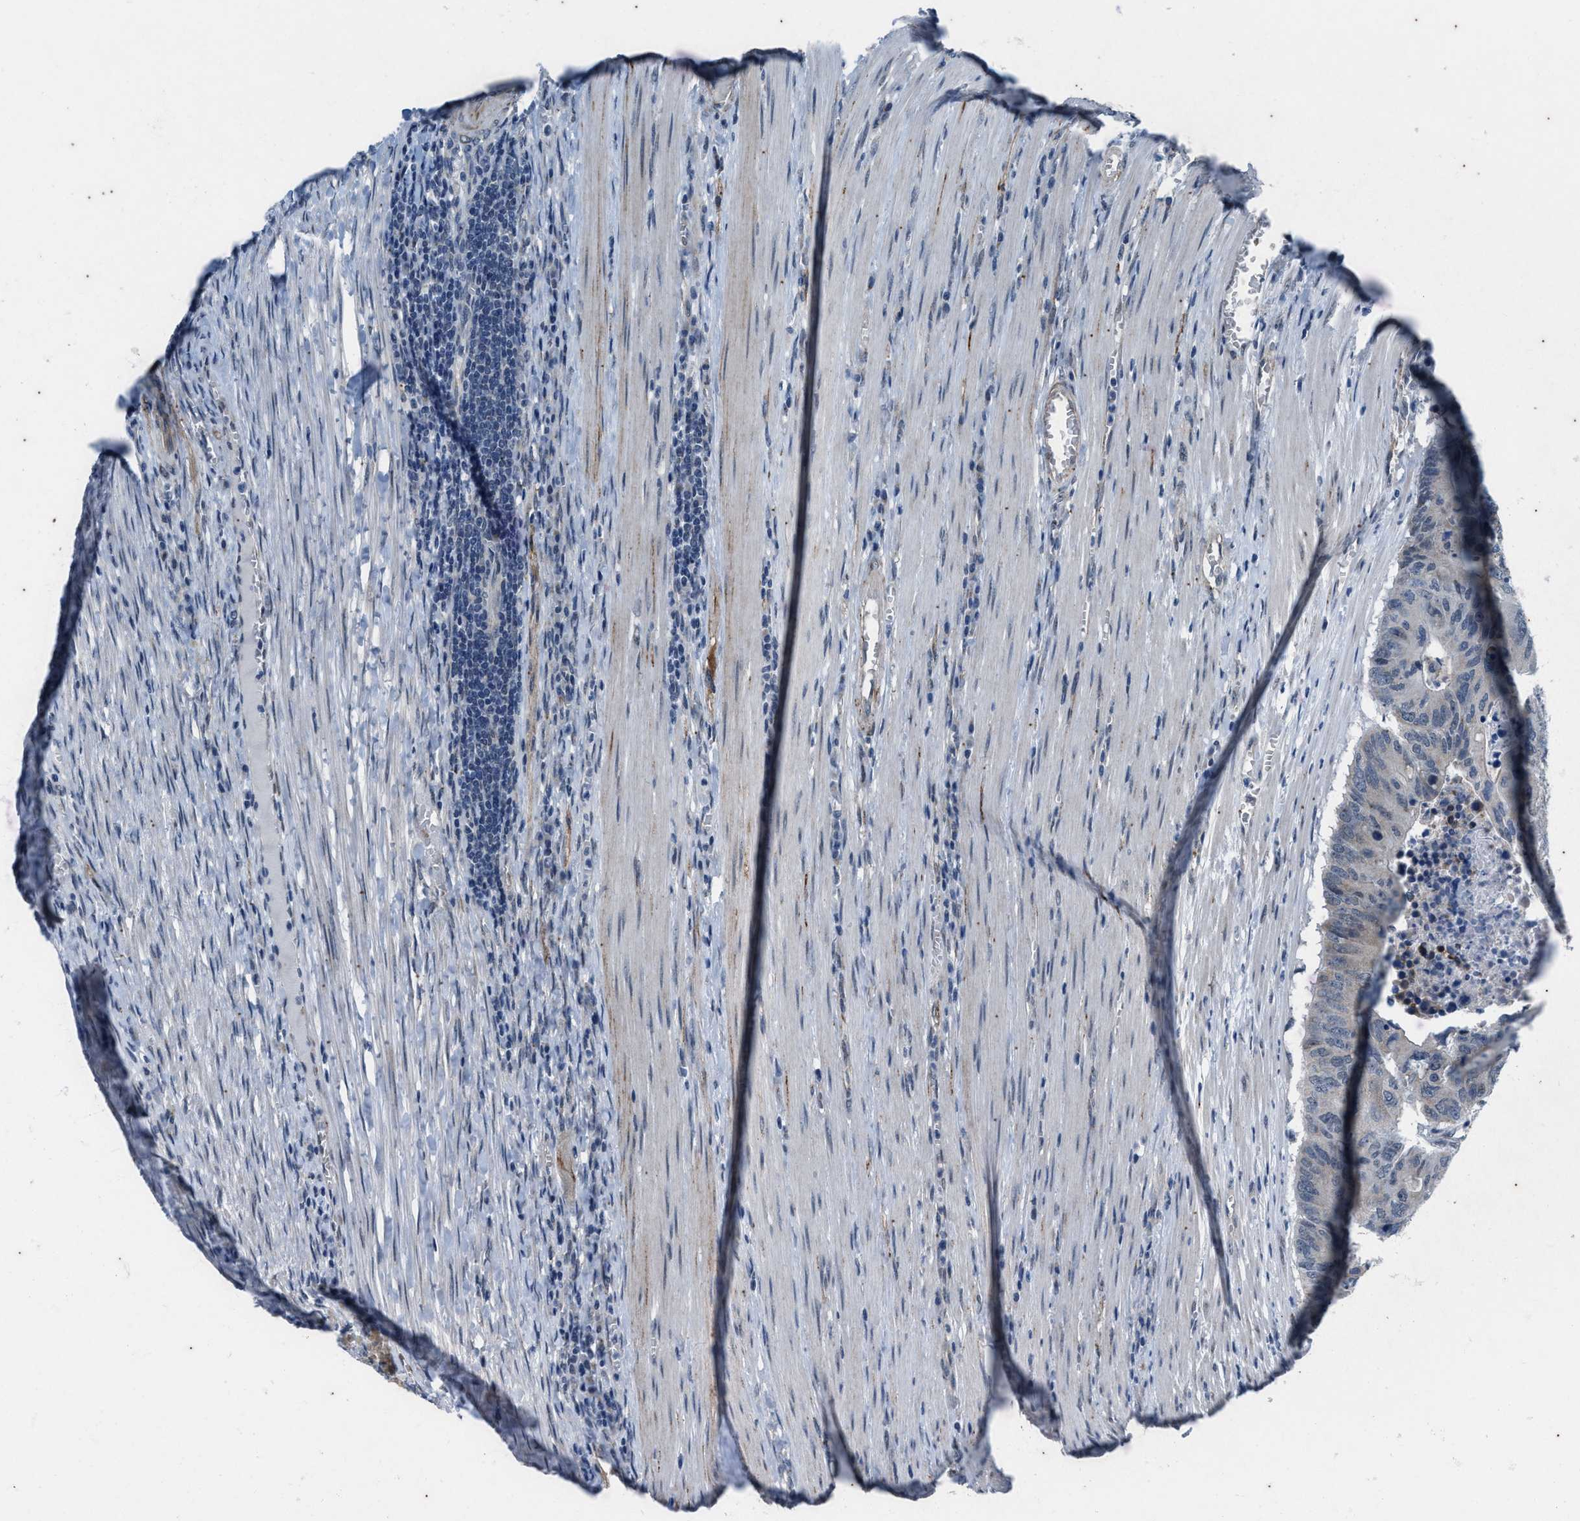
{"staining": {"intensity": "weak", "quantity": "<25%", "location": "cytoplasmic/membranous"}, "tissue": "colorectal cancer", "cell_type": "Tumor cells", "image_type": "cancer", "snomed": [{"axis": "morphology", "description": "Adenocarcinoma, NOS"}, {"axis": "topography", "description": "Colon"}], "caption": "This is a histopathology image of IHC staining of adenocarcinoma (colorectal), which shows no positivity in tumor cells.", "gene": "KIF24", "patient": {"sex": "male", "age": 87}}